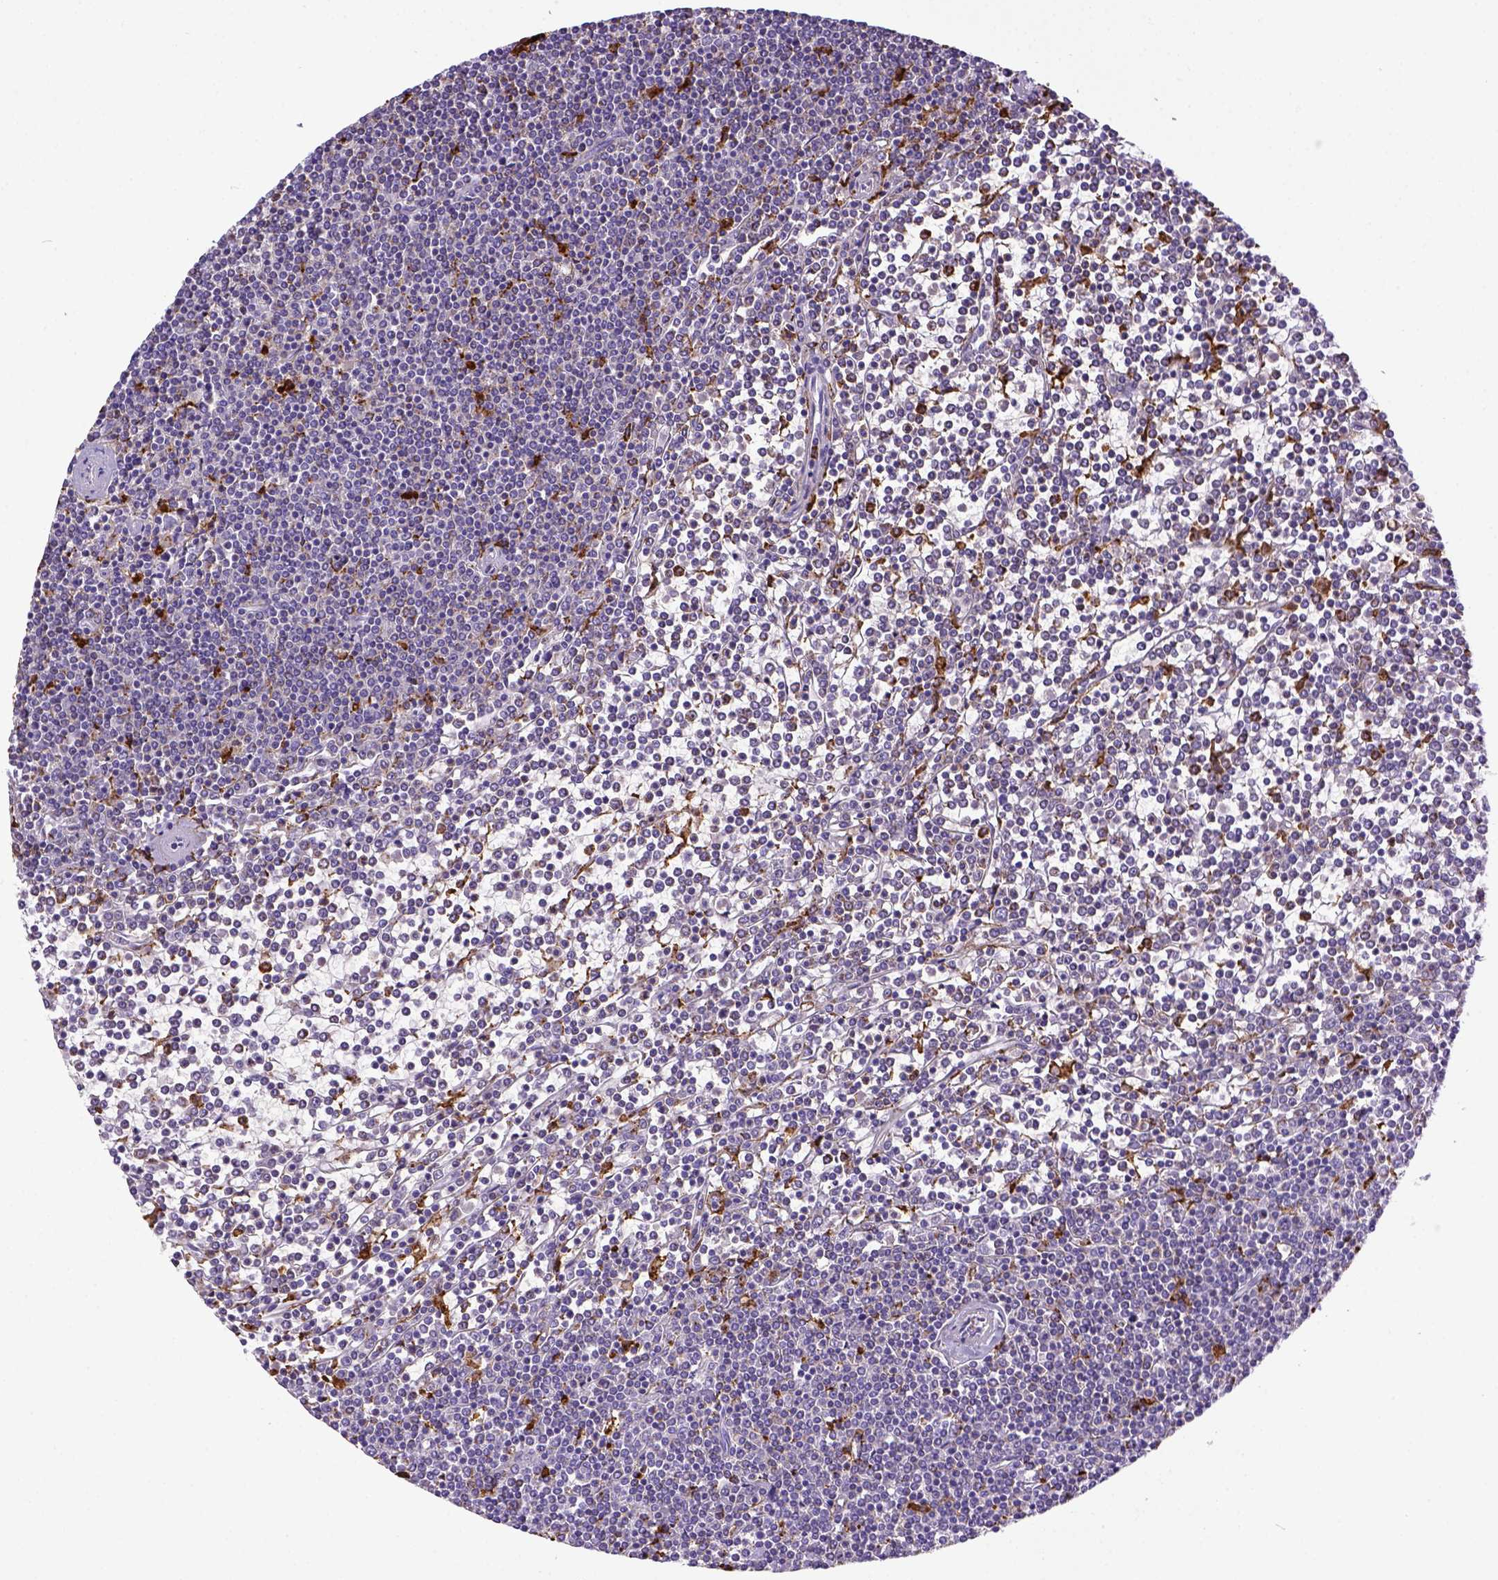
{"staining": {"intensity": "negative", "quantity": "none", "location": "none"}, "tissue": "lymphoma", "cell_type": "Tumor cells", "image_type": "cancer", "snomed": [{"axis": "morphology", "description": "Malignant lymphoma, non-Hodgkin's type, Low grade"}, {"axis": "topography", "description": "Spleen"}], "caption": "The image shows no significant staining in tumor cells of malignant lymphoma, non-Hodgkin's type (low-grade).", "gene": "CD68", "patient": {"sex": "female", "age": 19}}